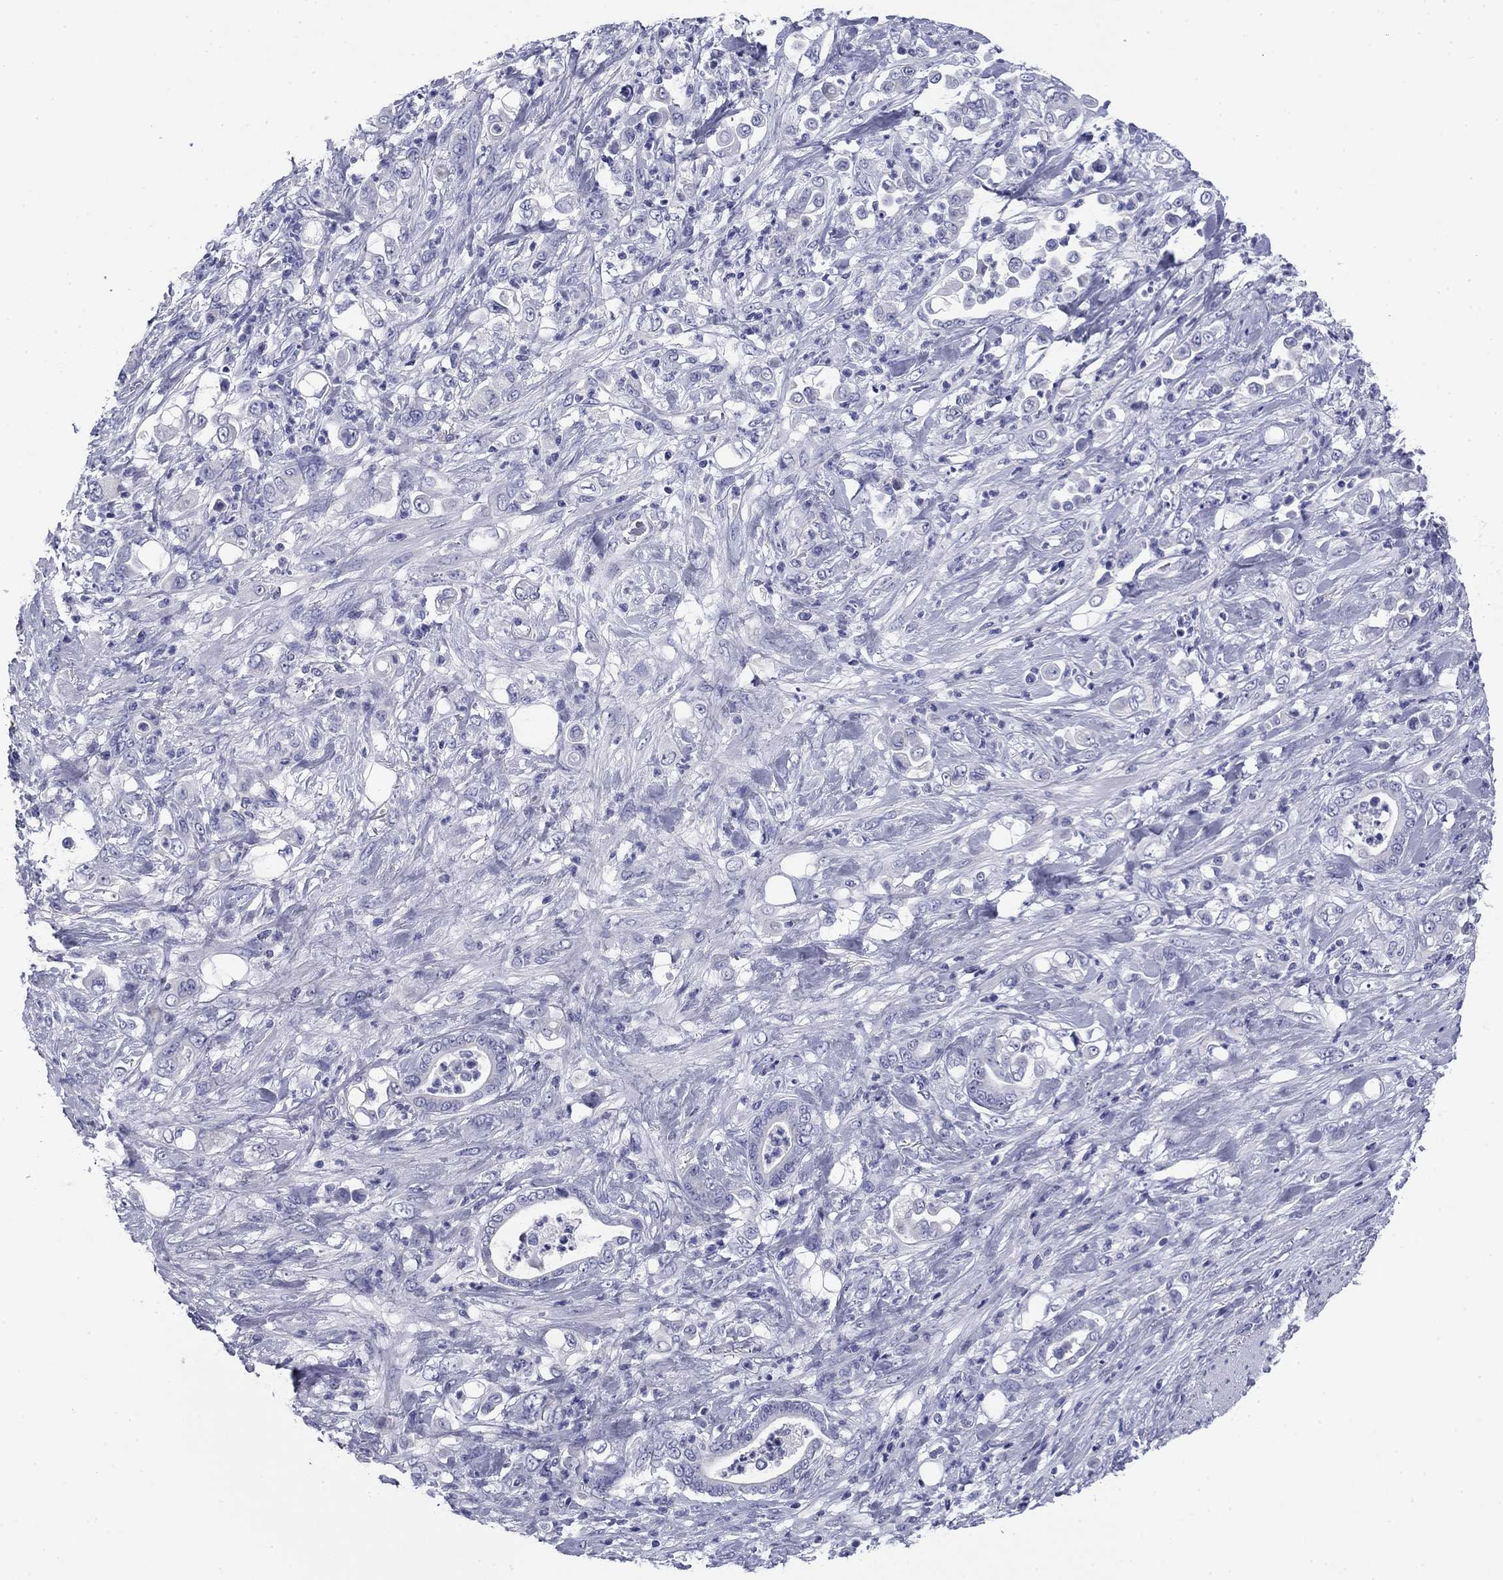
{"staining": {"intensity": "negative", "quantity": "none", "location": "none"}, "tissue": "stomach cancer", "cell_type": "Tumor cells", "image_type": "cancer", "snomed": [{"axis": "morphology", "description": "Adenocarcinoma, NOS"}, {"axis": "topography", "description": "Stomach"}], "caption": "Human stomach cancer stained for a protein using IHC shows no staining in tumor cells.", "gene": "ABCC2", "patient": {"sex": "female", "age": 79}}